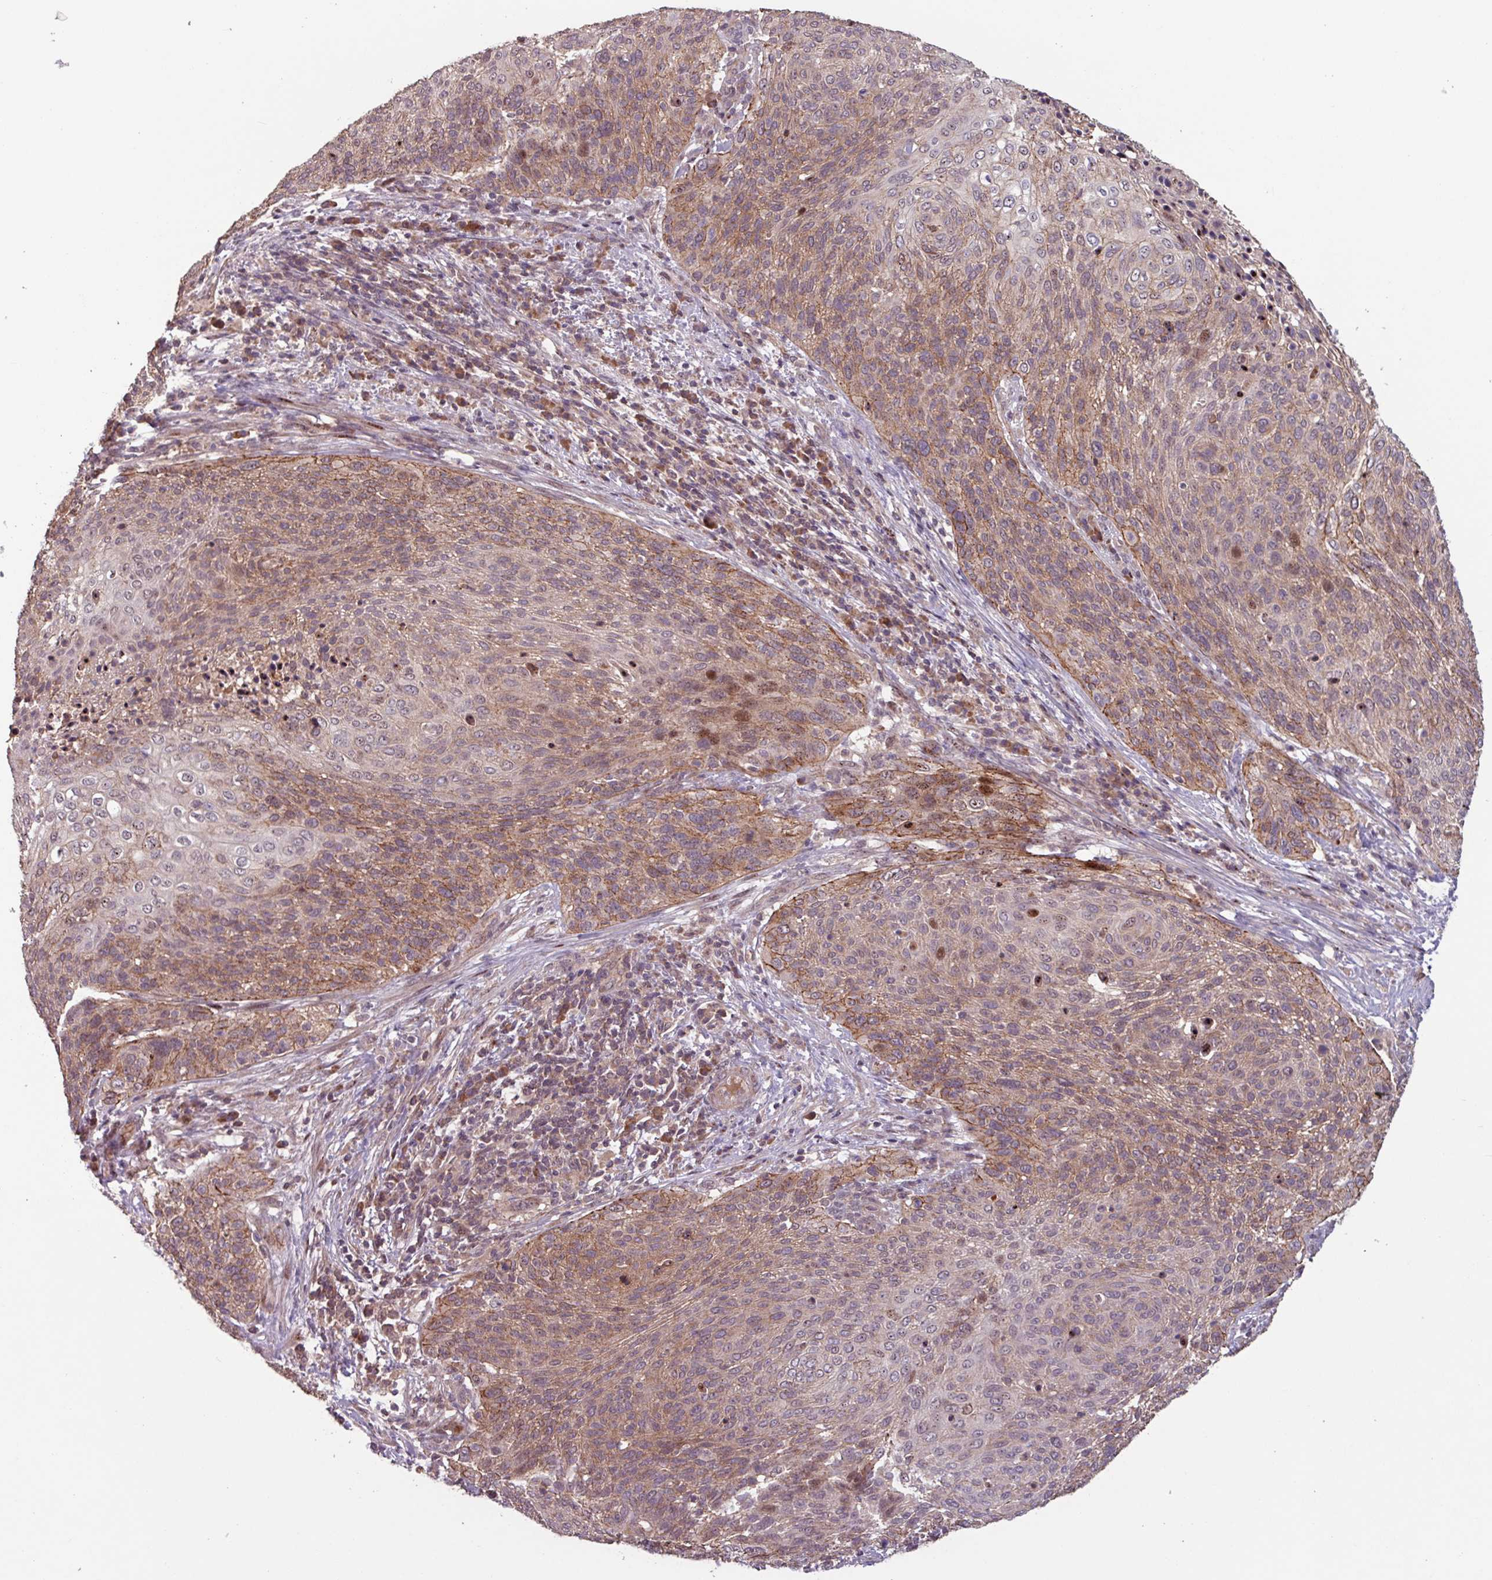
{"staining": {"intensity": "moderate", "quantity": "25%-75%", "location": "cytoplasmic/membranous,nuclear"}, "tissue": "cervical cancer", "cell_type": "Tumor cells", "image_type": "cancer", "snomed": [{"axis": "morphology", "description": "Squamous cell carcinoma, NOS"}, {"axis": "topography", "description": "Cervix"}], "caption": "DAB immunohistochemical staining of cervical squamous cell carcinoma demonstrates moderate cytoplasmic/membranous and nuclear protein staining in approximately 25%-75% of tumor cells.", "gene": "TMEM88", "patient": {"sex": "female", "age": 31}}